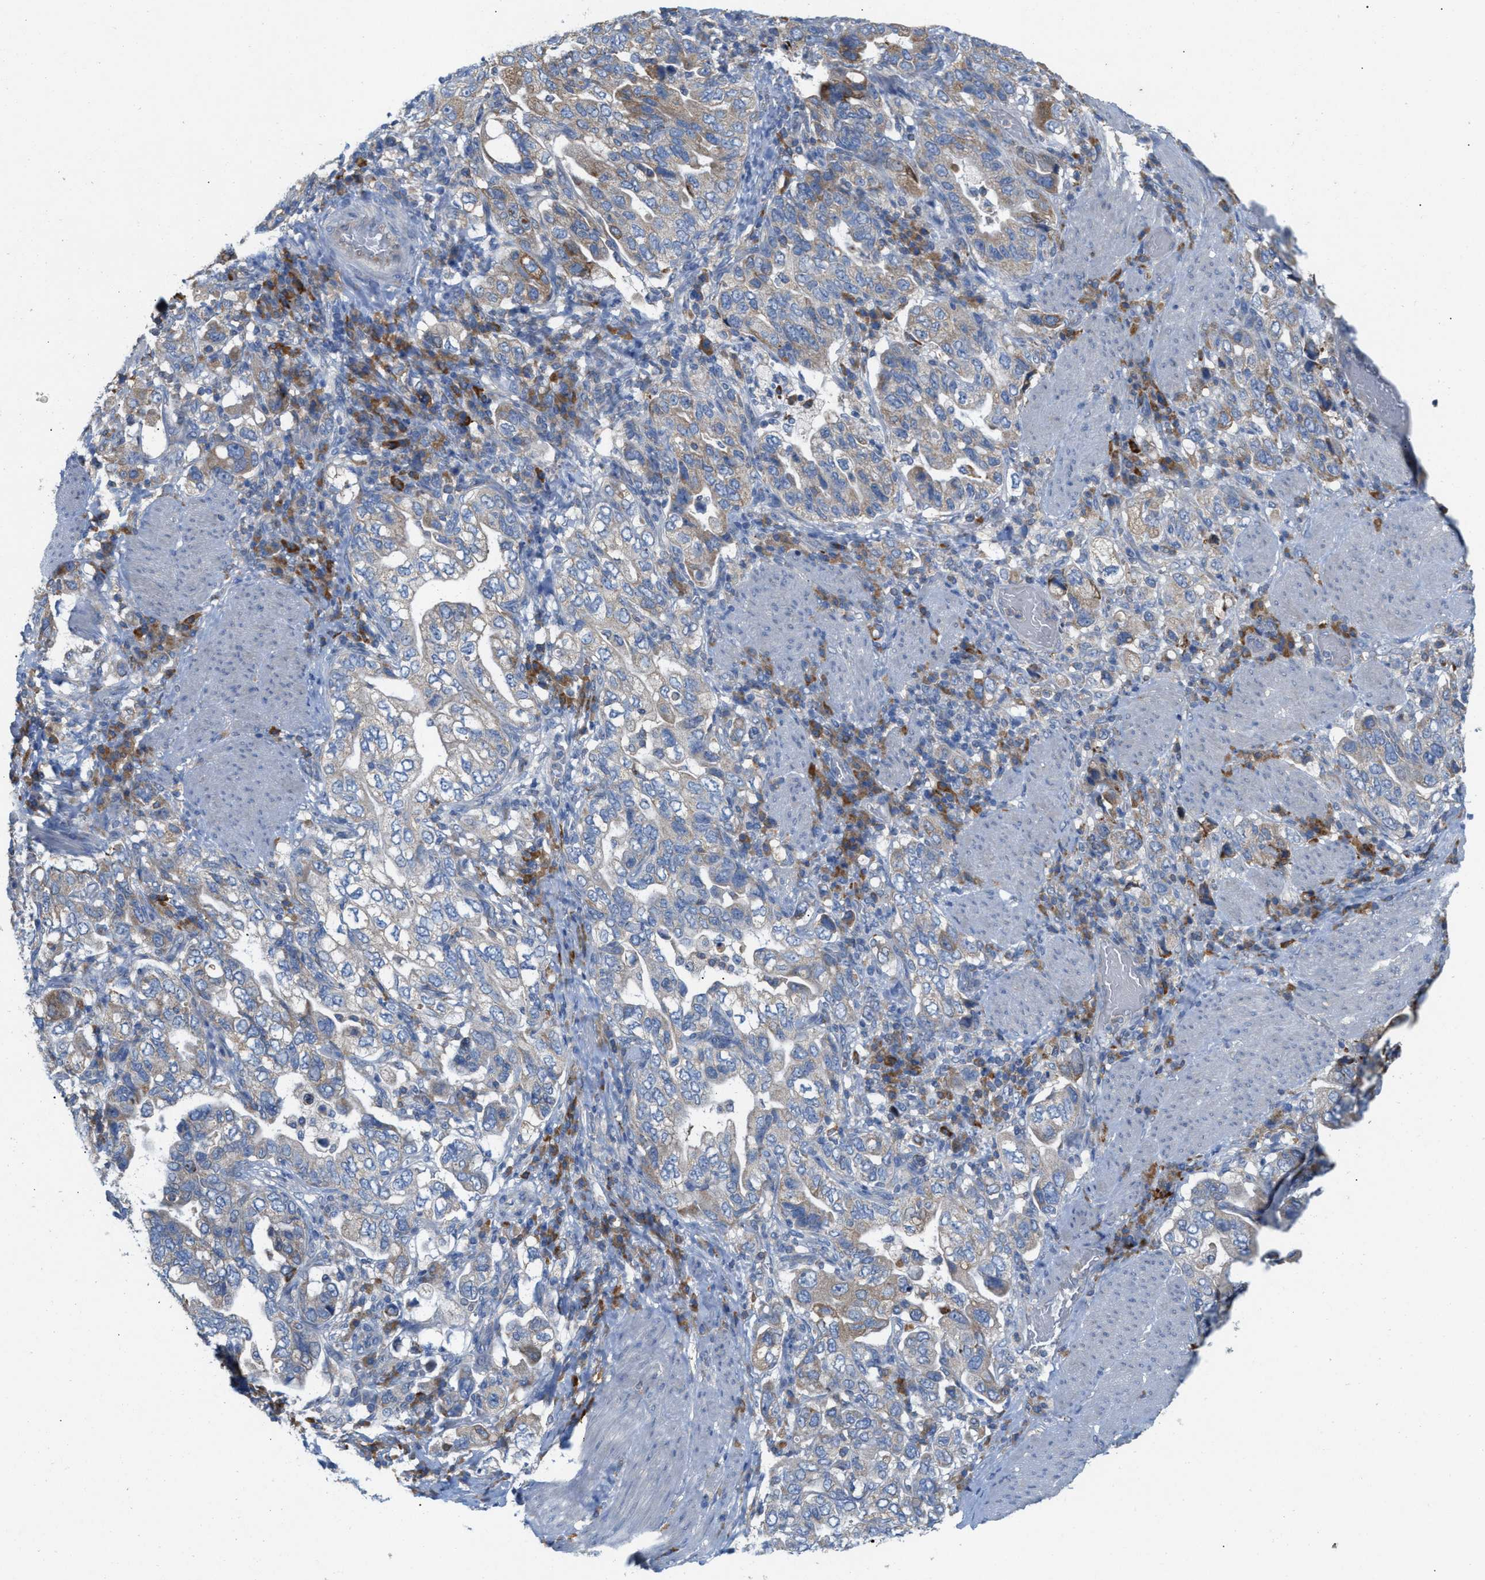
{"staining": {"intensity": "weak", "quantity": "25%-75%", "location": "cytoplasmic/membranous"}, "tissue": "stomach cancer", "cell_type": "Tumor cells", "image_type": "cancer", "snomed": [{"axis": "morphology", "description": "Adenocarcinoma, NOS"}, {"axis": "topography", "description": "Stomach, upper"}], "caption": "Stomach cancer was stained to show a protein in brown. There is low levels of weak cytoplasmic/membranous positivity in about 25%-75% of tumor cells.", "gene": "DYNC2I1", "patient": {"sex": "male", "age": 62}}